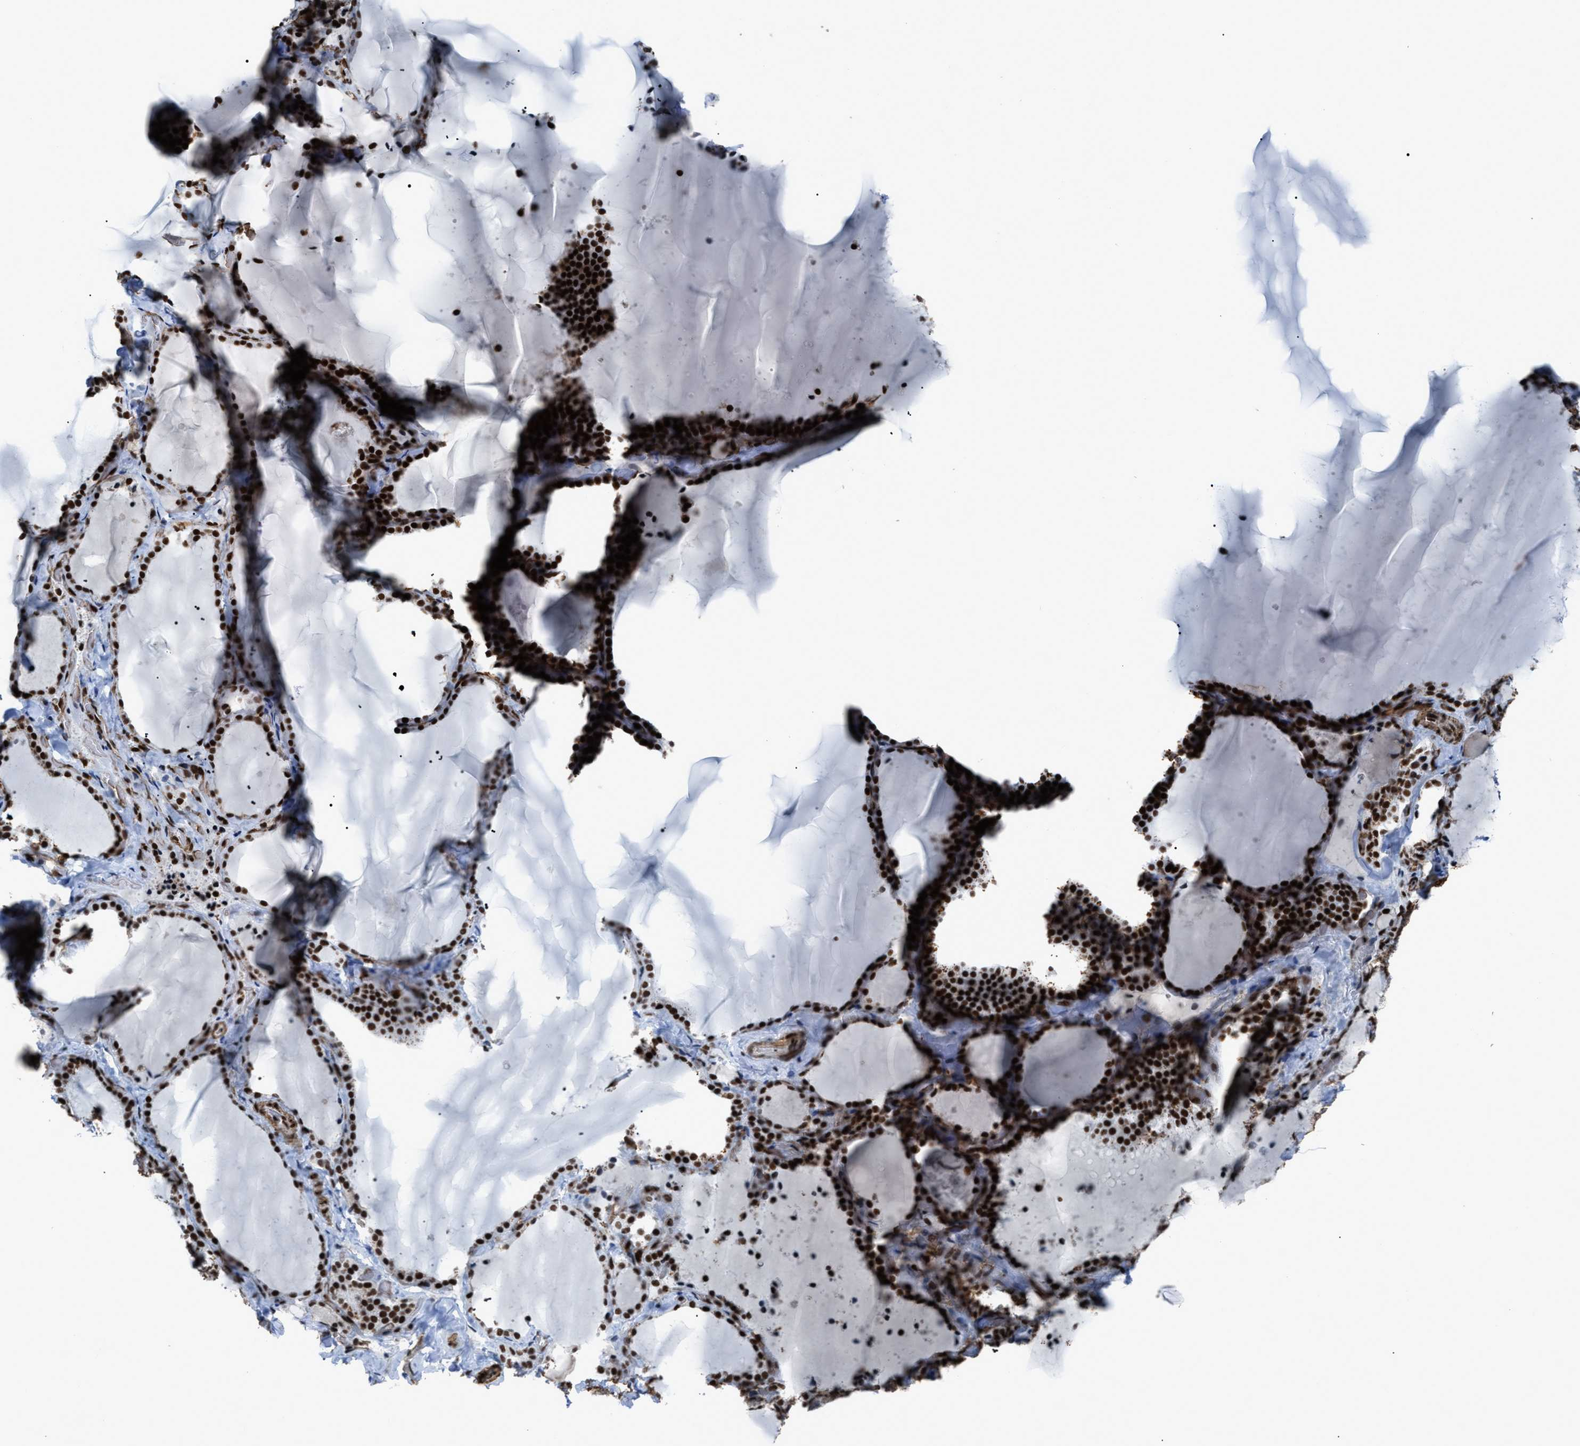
{"staining": {"intensity": "strong", "quantity": ">75%", "location": "nuclear"}, "tissue": "thyroid gland", "cell_type": "Glandular cells", "image_type": "normal", "snomed": [{"axis": "morphology", "description": "Normal tissue, NOS"}, {"axis": "topography", "description": "Thyroid gland"}], "caption": "DAB (3,3'-diaminobenzidine) immunohistochemical staining of normal human thyroid gland reveals strong nuclear protein positivity in approximately >75% of glandular cells. The staining is performed using DAB (3,3'-diaminobenzidine) brown chromogen to label protein expression. The nuclei are counter-stained blue using hematoxylin.", "gene": "DDX5", "patient": {"sex": "female", "age": 22}}